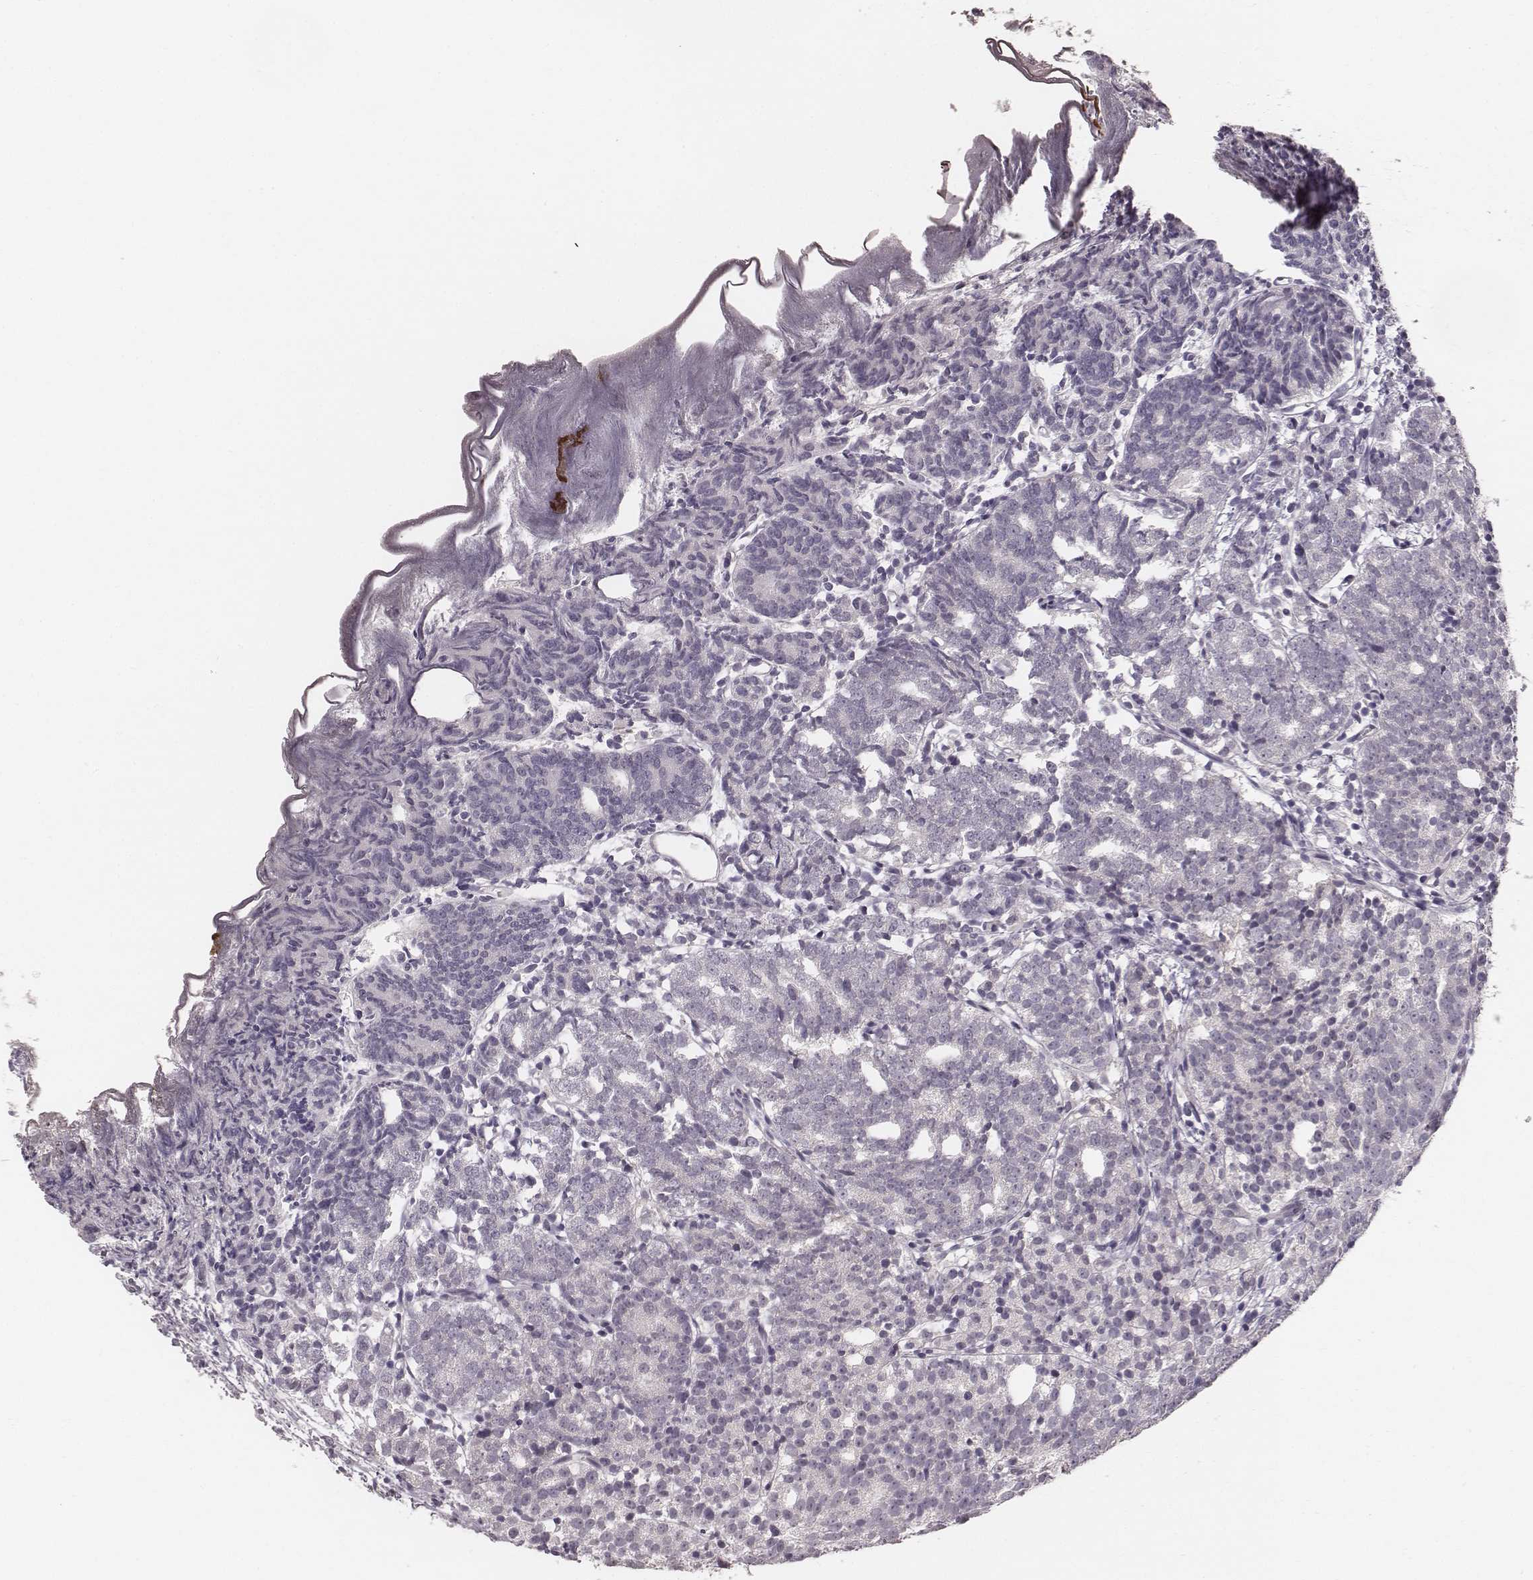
{"staining": {"intensity": "negative", "quantity": "none", "location": "none"}, "tissue": "prostate cancer", "cell_type": "Tumor cells", "image_type": "cancer", "snomed": [{"axis": "morphology", "description": "Adenocarcinoma, High grade"}, {"axis": "topography", "description": "Prostate"}], "caption": "Immunohistochemistry of high-grade adenocarcinoma (prostate) exhibits no staining in tumor cells.", "gene": "LY6K", "patient": {"sex": "male", "age": 53}}